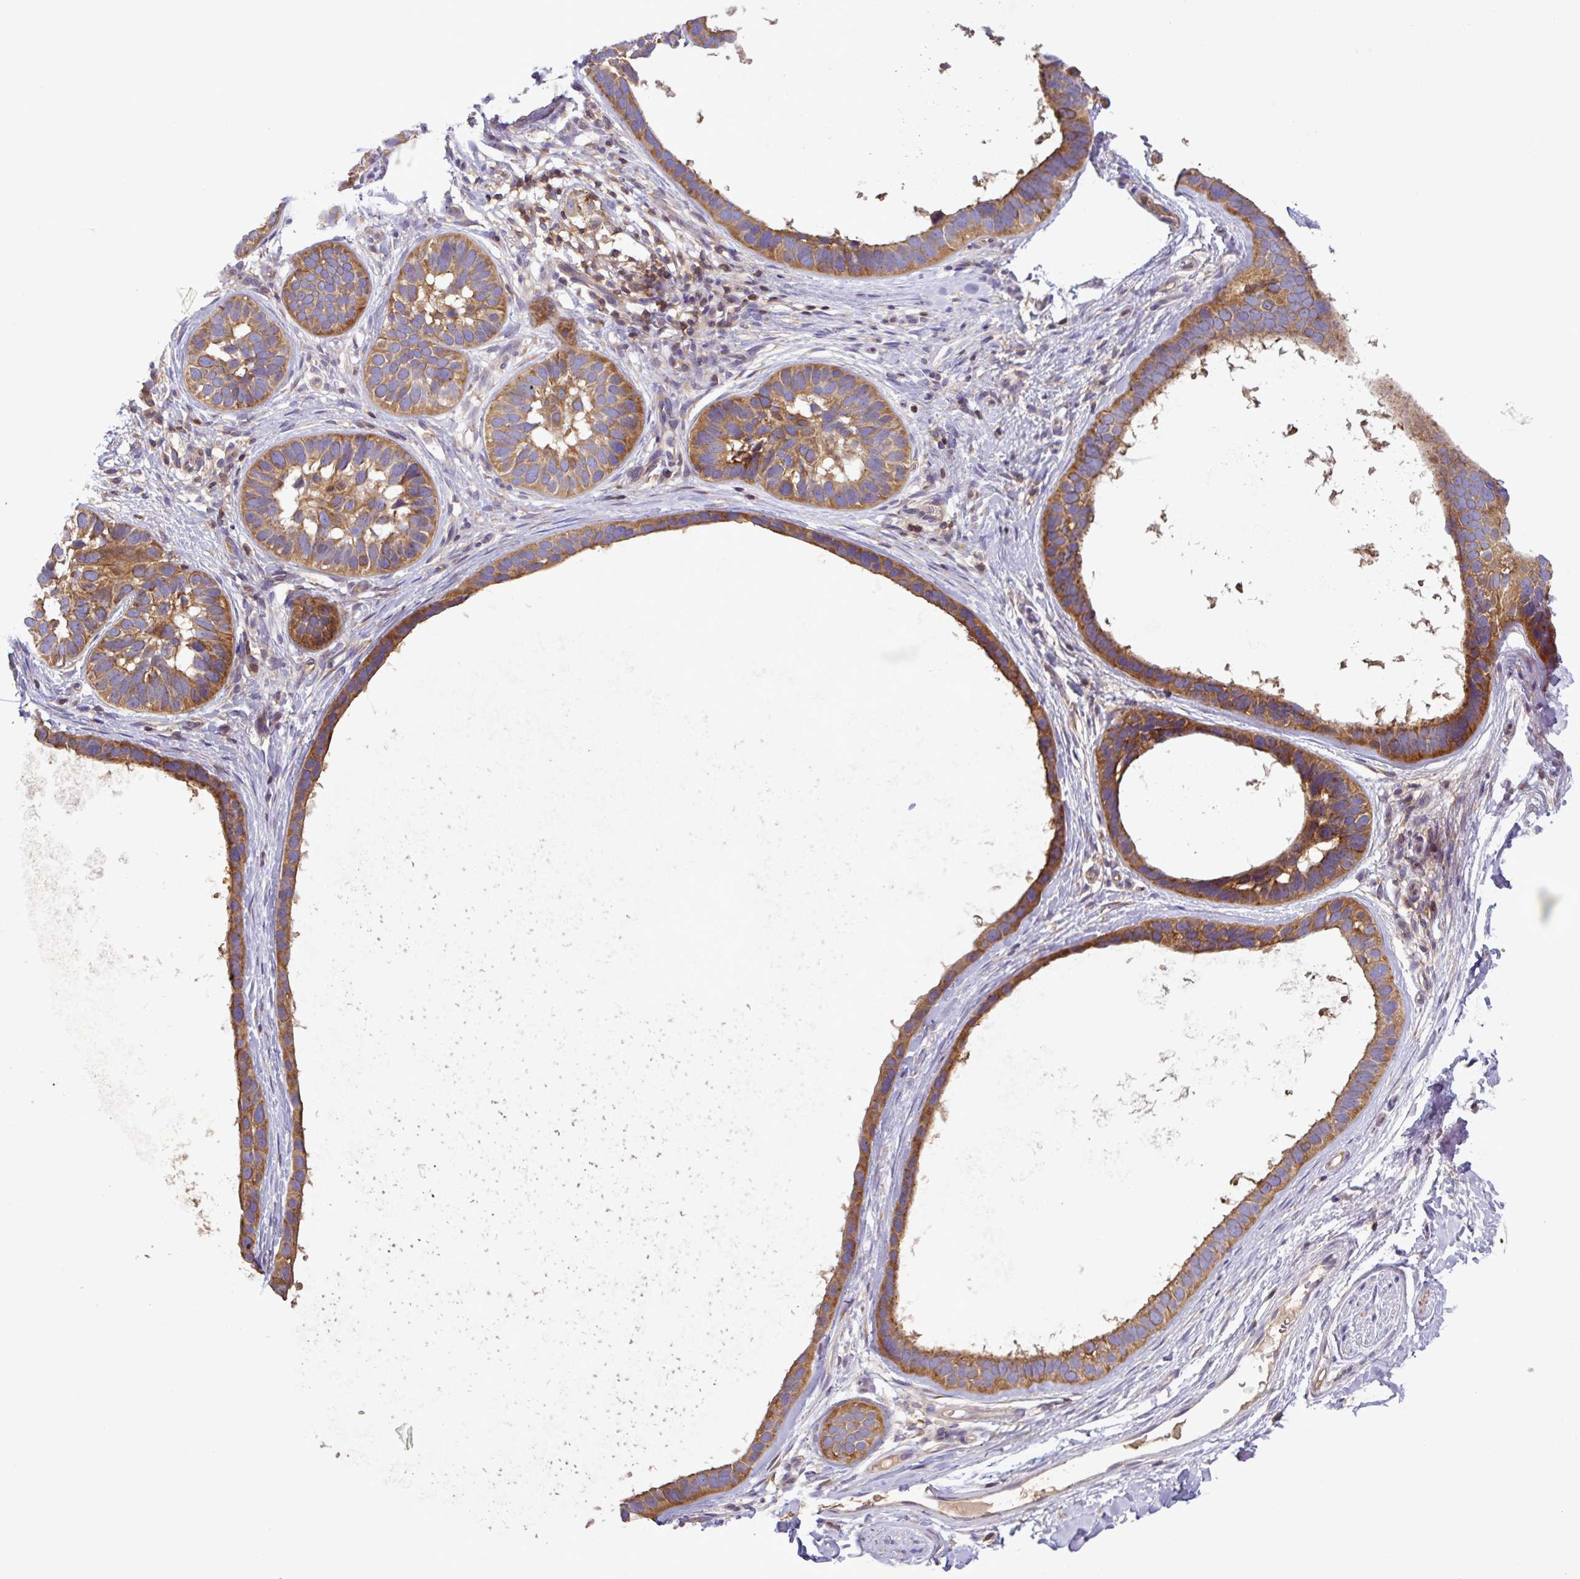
{"staining": {"intensity": "moderate", "quantity": ">75%", "location": "cytoplasmic/membranous"}, "tissue": "skin cancer", "cell_type": "Tumor cells", "image_type": "cancer", "snomed": [{"axis": "morphology", "description": "Basal cell carcinoma"}, {"axis": "topography", "description": "Skin"}], "caption": "An immunohistochemistry photomicrograph of tumor tissue is shown. Protein staining in brown highlights moderate cytoplasmic/membranous positivity in skin basal cell carcinoma within tumor cells.", "gene": "LRRC74B", "patient": {"sex": "male", "age": 62}}